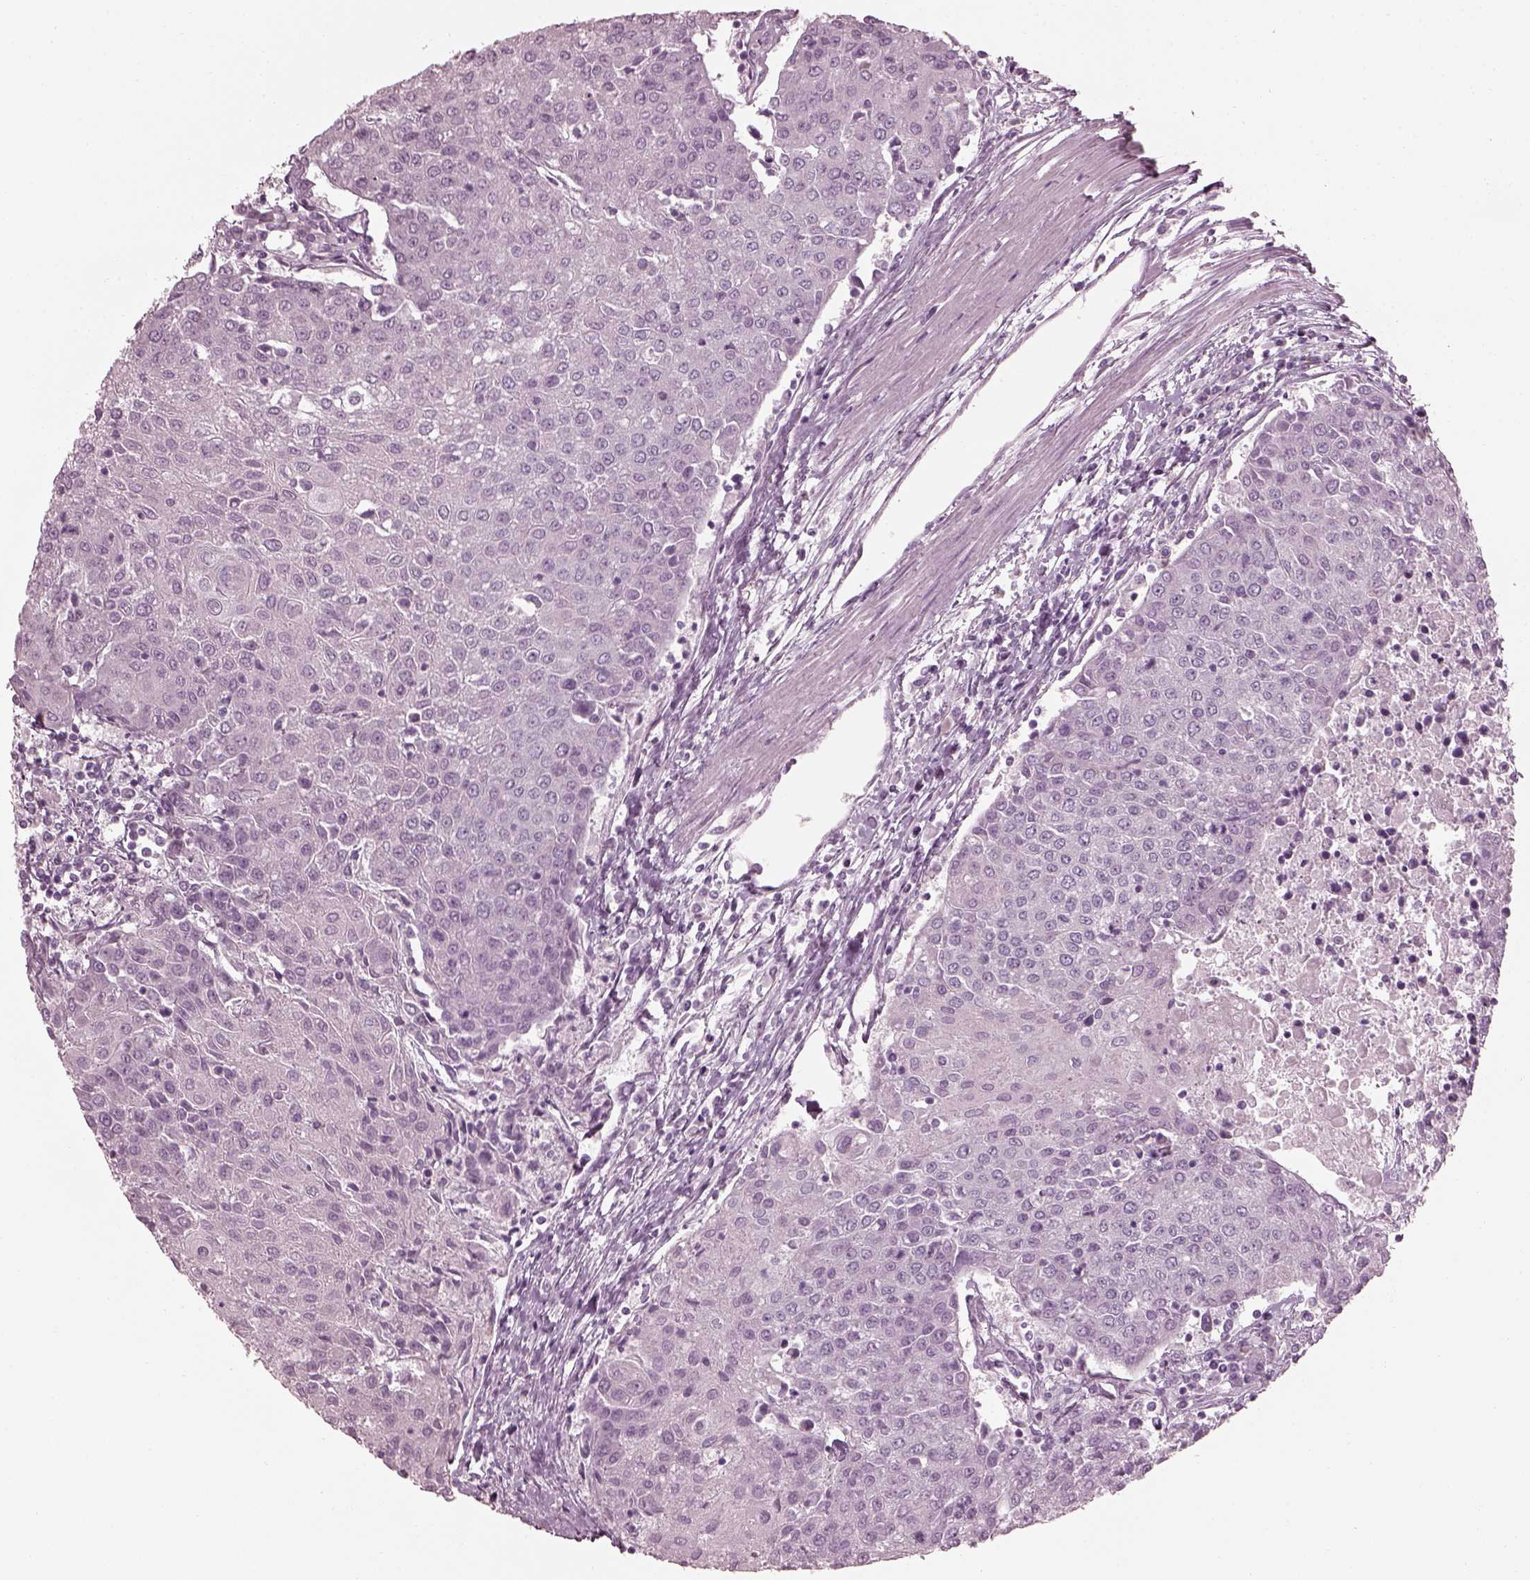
{"staining": {"intensity": "negative", "quantity": "none", "location": "none"}, "tissue": "urothelial cancer", "cell_type": "Tumor cells", "image_type": "cancer", "snomed": [{"axis": "morphology", "description": "Urothelial carcinoma, High grade"}, {"axis": "topography", "description": "Urinary bladder"}], "caption": "Immunohistochemical staining of urothelial cancer demonstrates no significant positivity in tumor cells.", "gene": "SAXO2", "patient": {"sex": "female", "age": 85}}